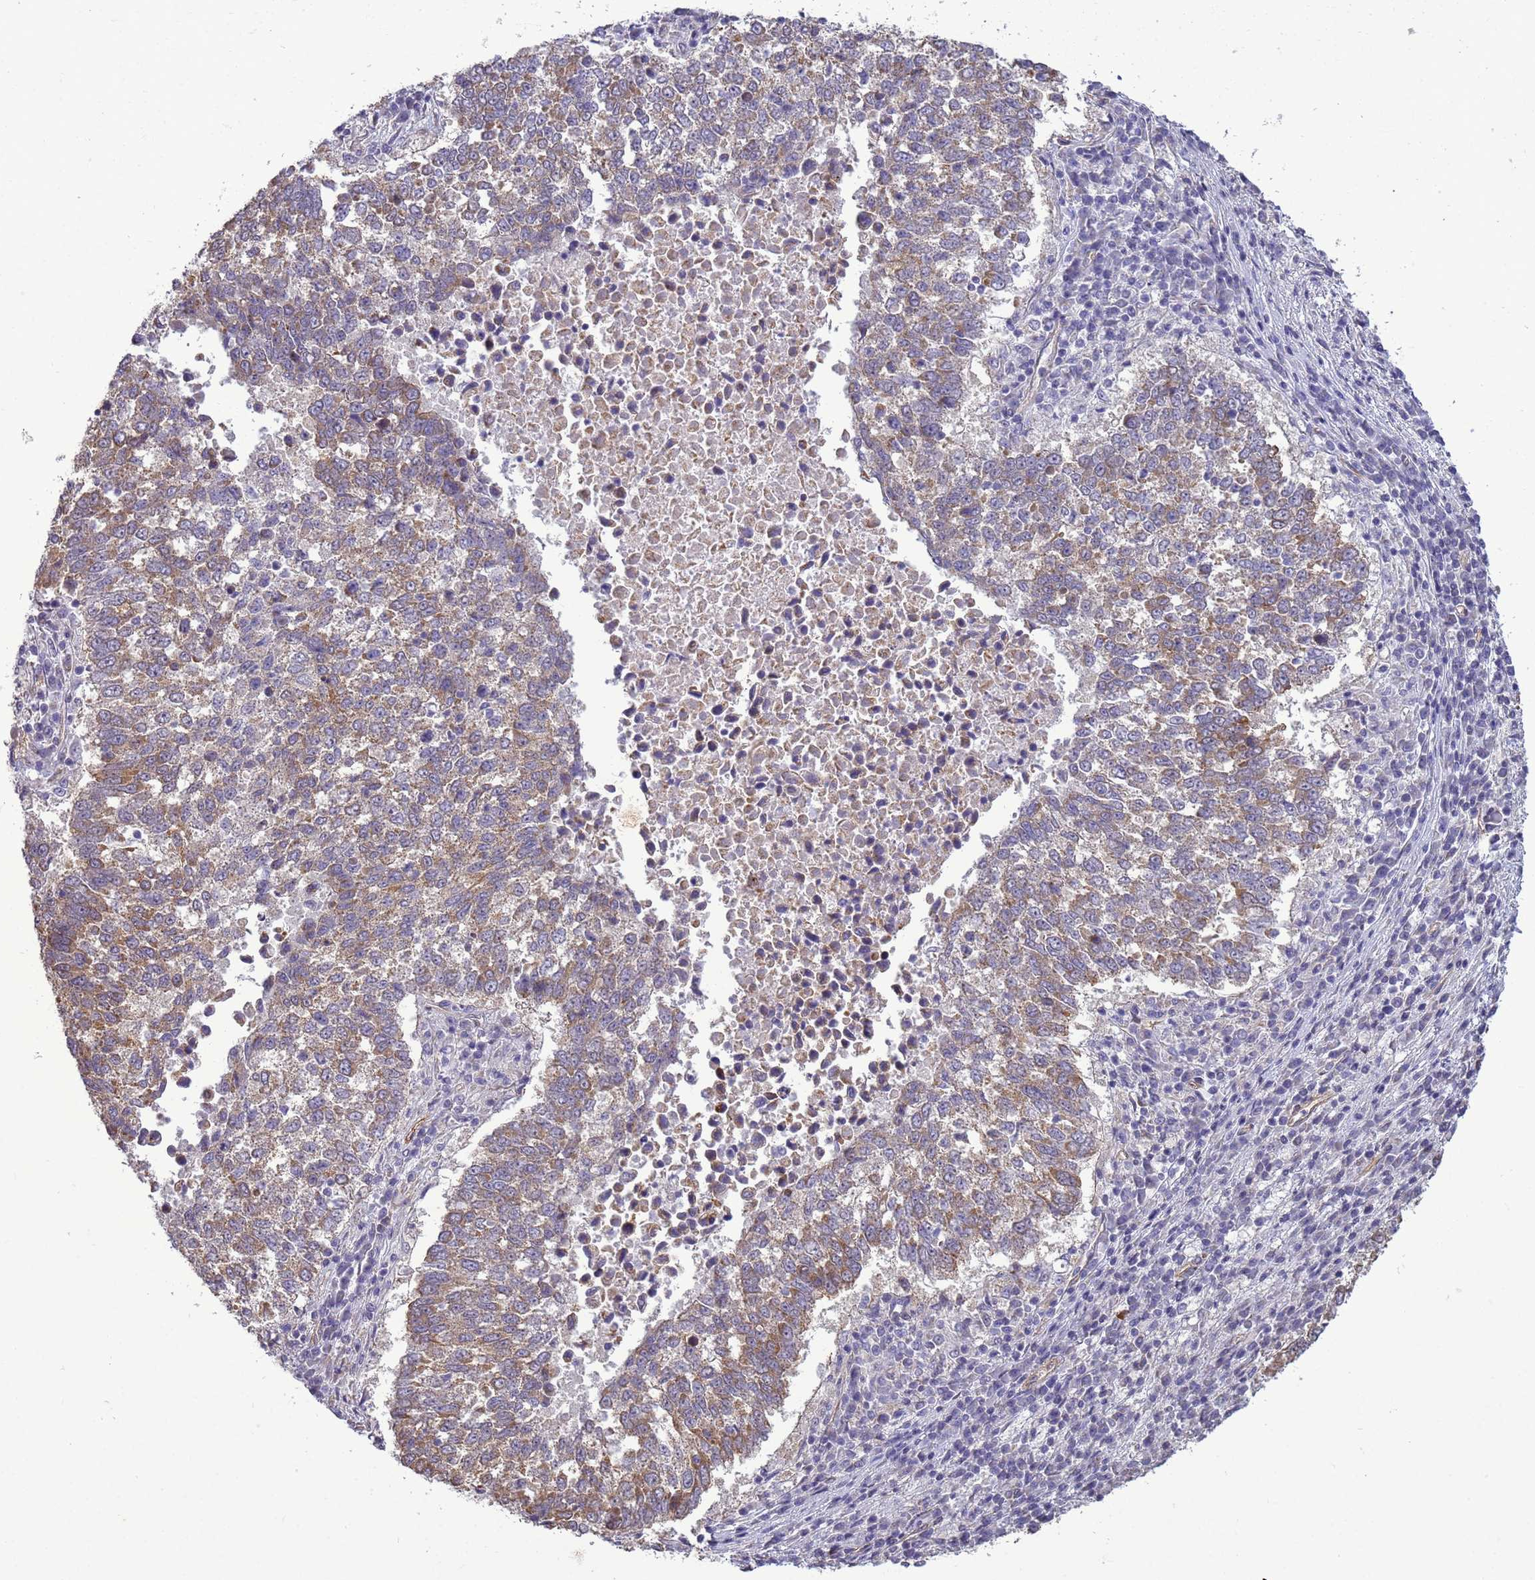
{"staining": {"intensity": "moderate", "quantity": "25%-75%", "location": "cytoplasmic/membranous"}, "tissue": "lung cancer", "cell_type": "Tumor cells", "image_type": "cancer", "snomed": [{"axis": "morphology", "description": "Squamous cell carcinoma, NOS"}, {"axis": "topography", "description": "Lung"}], "caption": "Moderate cytoplasmic/membranous protein positivity is identified in about 25%-75% of tumor cells in lung squamous cell carcinoma. (IHC, brightfield microscopy, high magnification).", "gene": "ITGB4", "patient": {"sex": "male", "age": 73}}